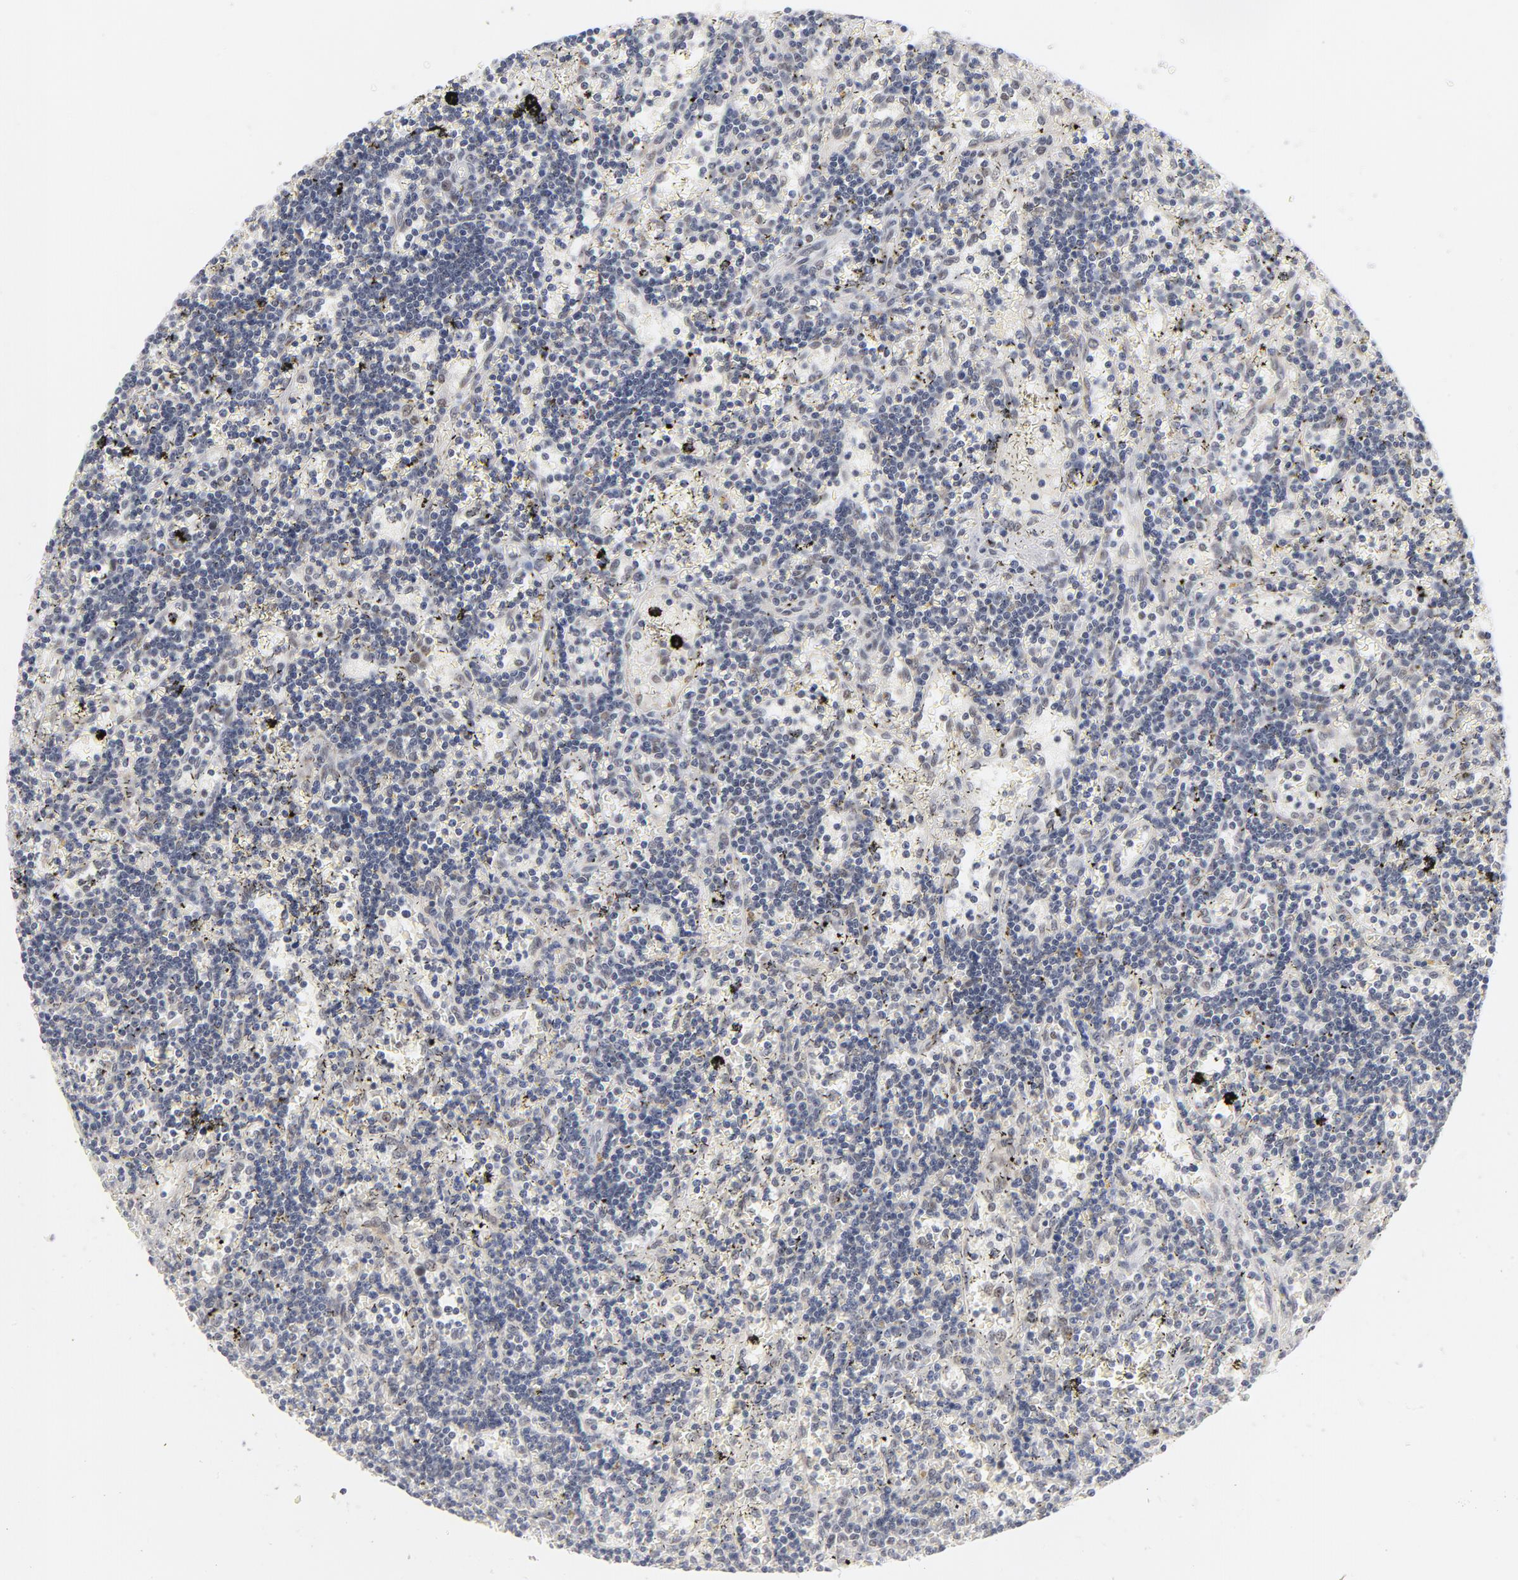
{"staining": {"intensity": "weak", "quantity": "25%-75%", "location": "nuclear"}, "tissue": "lymphoma", "cell_type": "Tumor cells", "image_type": "cancer", "snomed": [{"axis": "morphology", "description": "Malignant lymphoma, non-Hodgkin's type, Low grade"}, {"axis": "topography", "description": "Spleen"}], "caption": "Weak nuclear positivity is seen in approximately 25%-75% of tumor cells in malignant lymphoma, non-Hodgkin's type (low-grade). Using DAB (brown) and hematoxylin (blue) stains, captured at high magnification using brightfield microscopy.", "gene": "BAP1", "patient": {"sex": "male", "age": 60}}